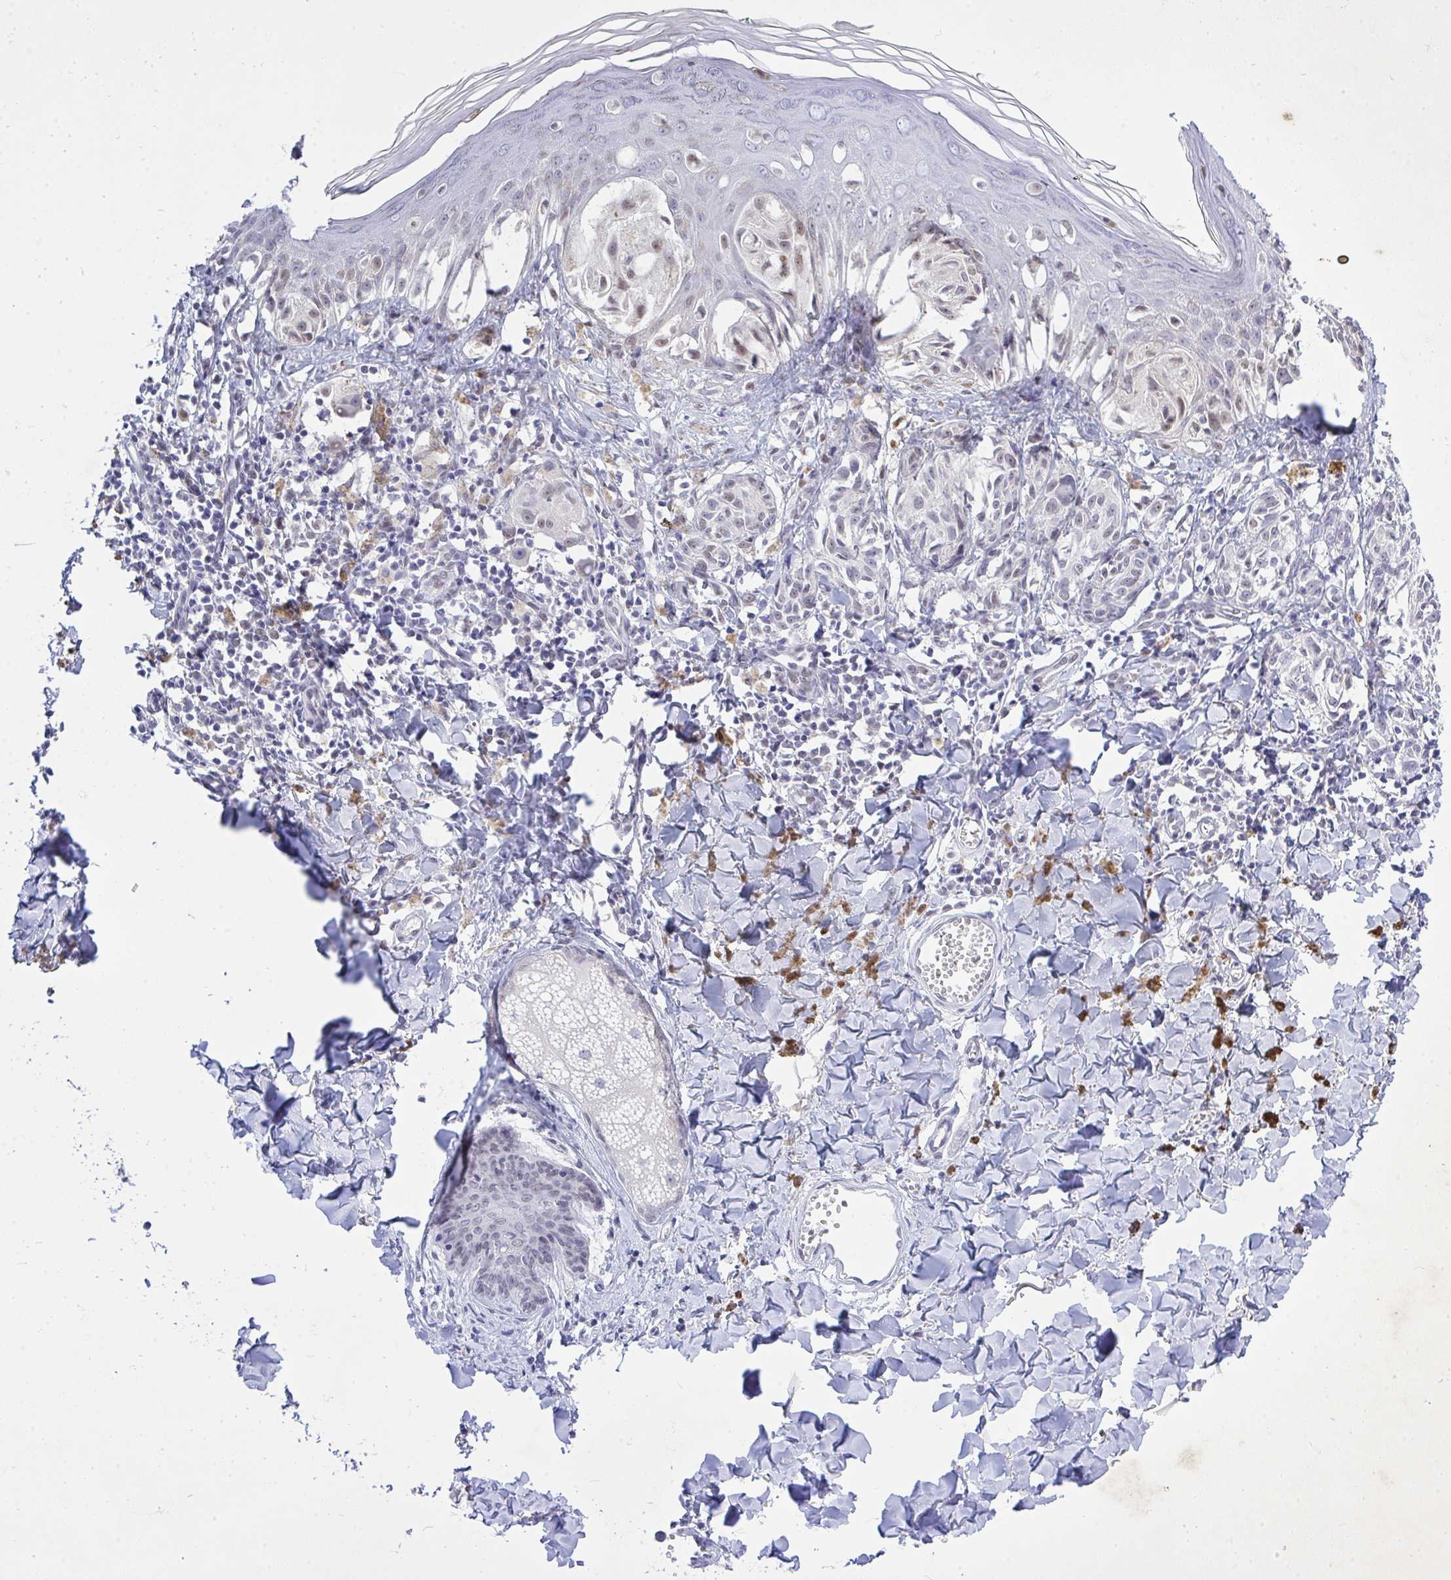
{"staining": {"intensity": "weak", "quantity": "<25%", "location": "nuclear"}, "tissue": "melanoma", "cell_type": "Tumor cells", "image_type": "cancer", "snomed": [{"axis": "morphology", "description": "Malignant melanoma, NOS"}, {"axis": "topography", "description": "Skin"}], "caption": "Immunohistochemistry (IHC) photomicrograph of human melanoma stained for a protein (brown), which demonstrates no expression in tumor cells.", "gene": "THOP1", "patient": {"sex": "female", "age": 38}}